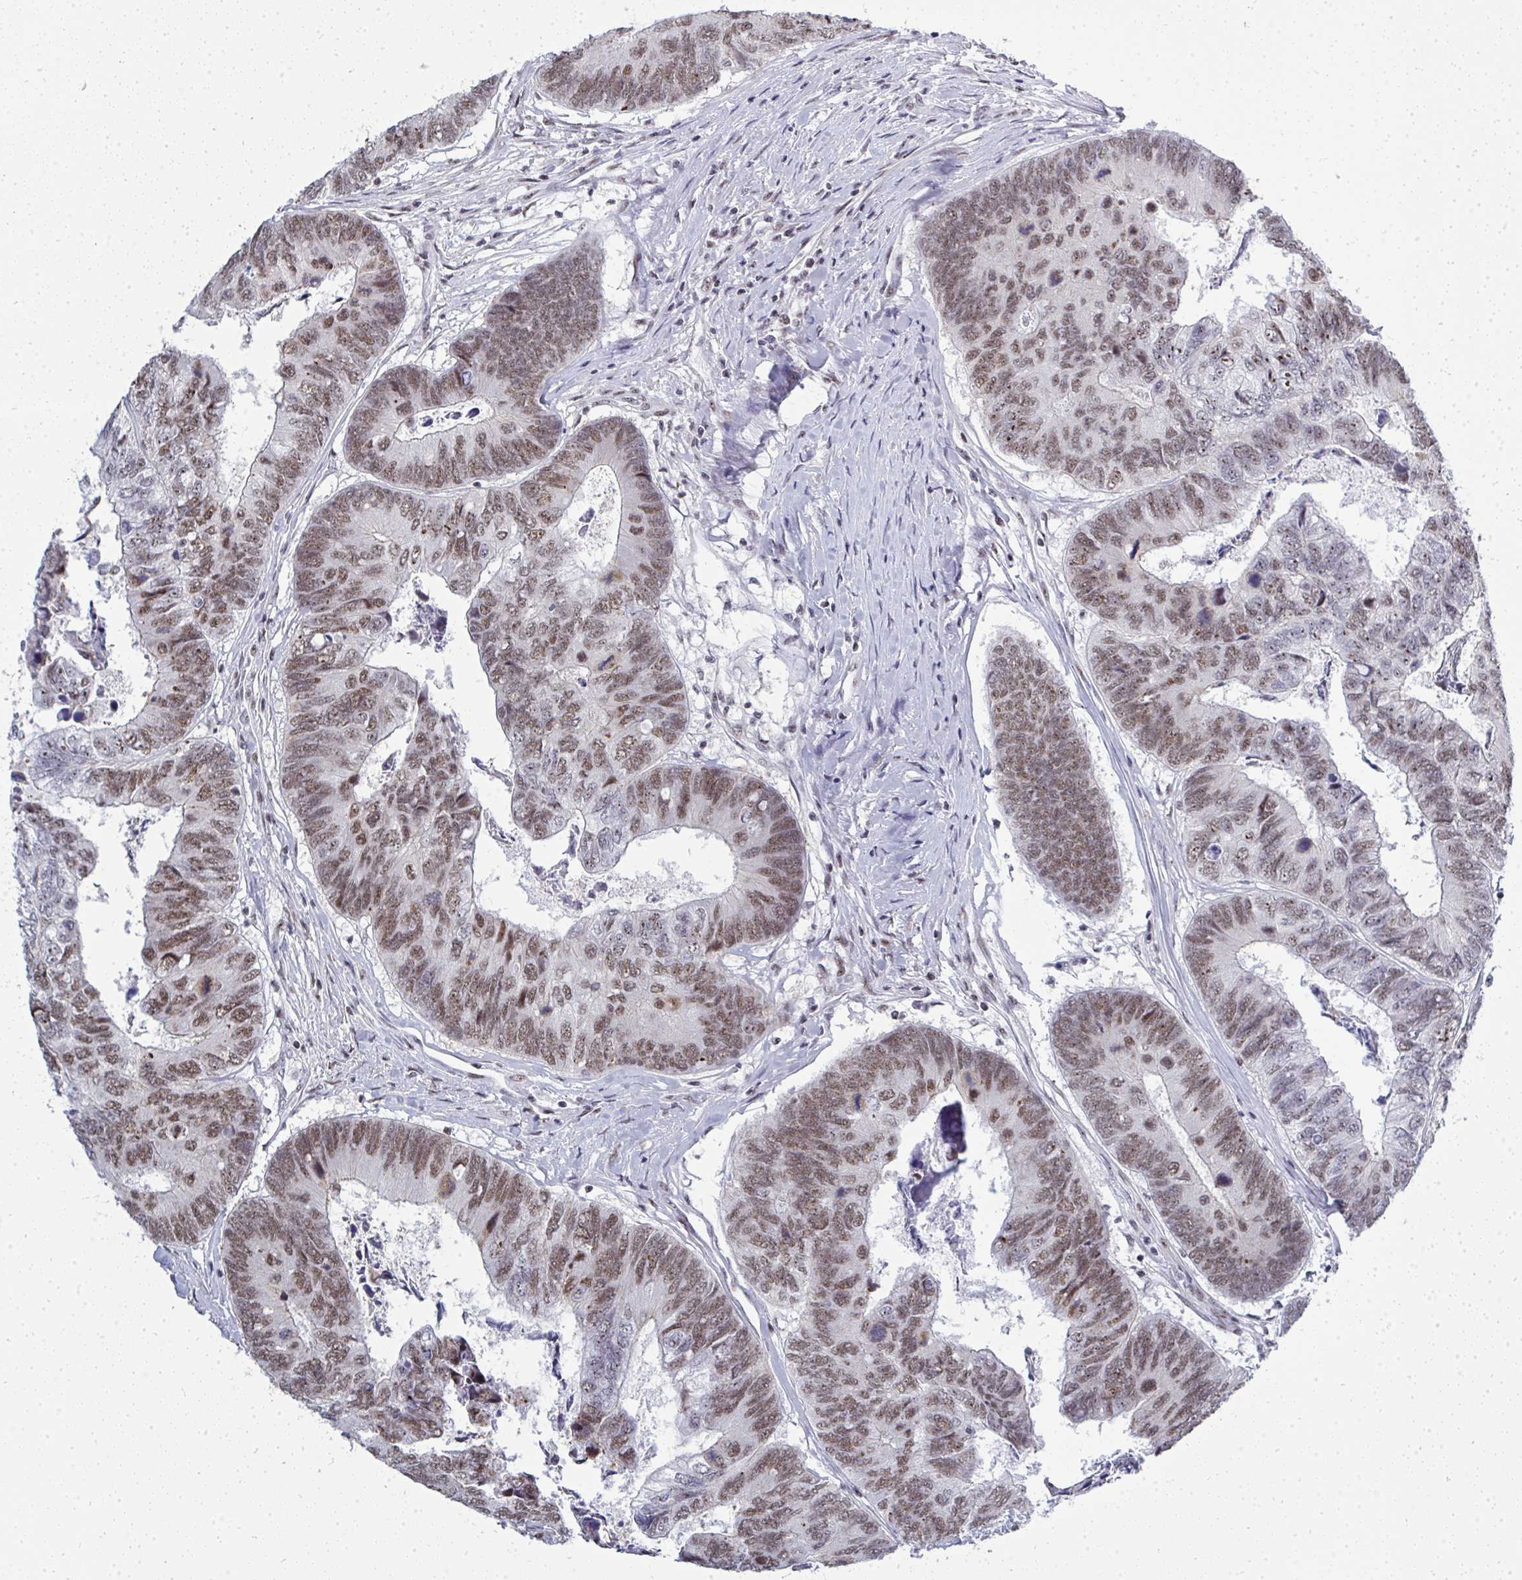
{"staining": {"intensity": "moderate", "quantity": ">75%", "location": "nuclear"}, "tissue": "colorectal cancer", "cell_type": "Tumor cells", "image_type": "cancer", "snomed": [{"axis": "morphology", "description": "Adenocarcinoma, NOS"}, {"axis": "topography", "description": "Colon"}], "caption": "Protein positivity by immunohistochemistry (IHC) exhibits moderate nuclear expression in about >75% of tumor cells in adenocarcinoma (colorectal).", "gene": "SIRT7", "patient": {"sex": "female", "age": 67}}